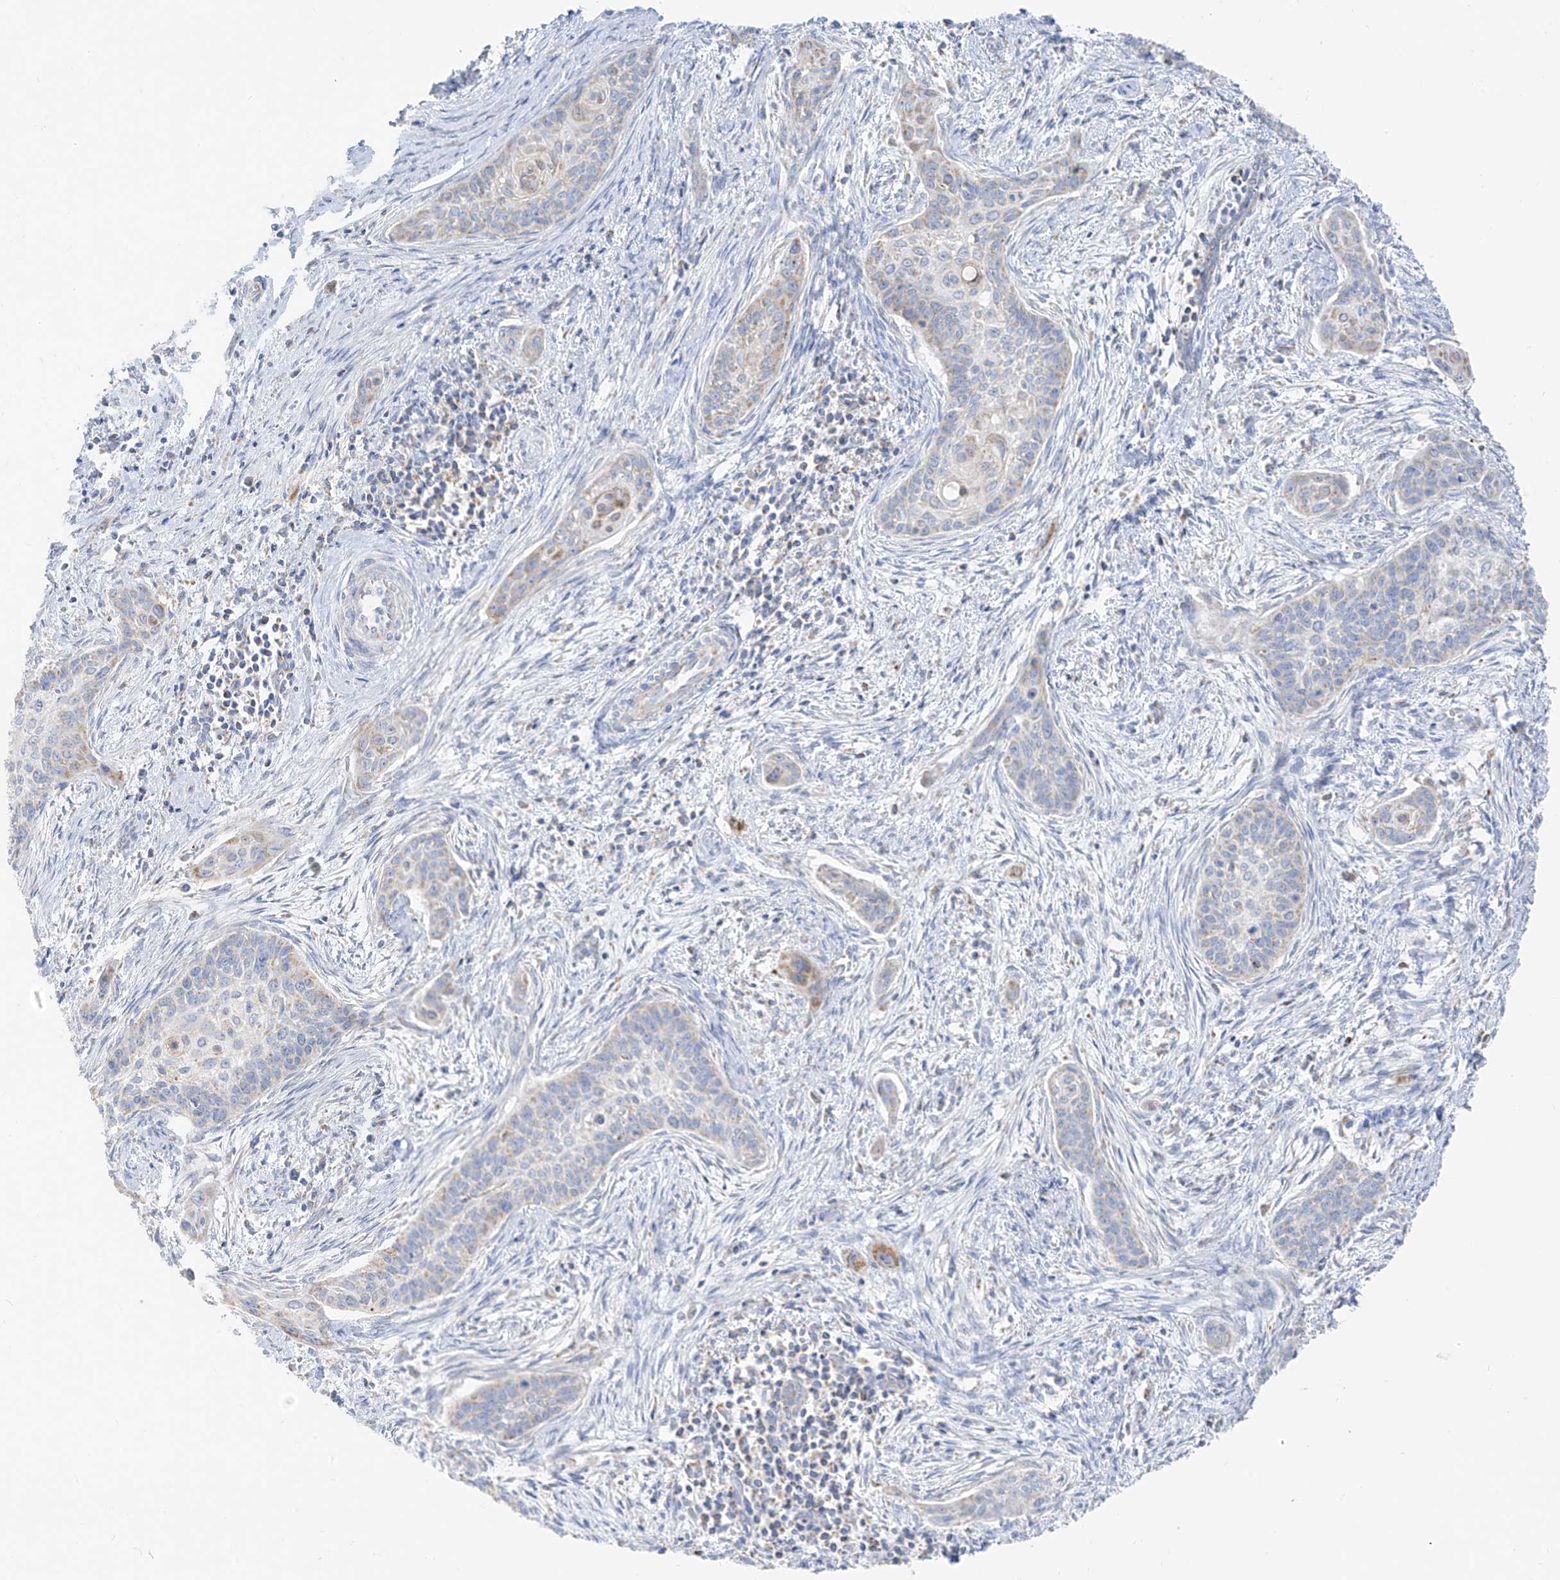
{"staining": {"intensity": "negative", "quantity": "none", "location": "none"}, "tissue": "cervical cancer", "cell_type": "Tumor cells", "image_type": "cancer", "snomed": [{"axis": "morphology", "description": "Squamous cell carcinoma, NOS"}, {"axis": "topography", "description": "Cervix"}], "caption": "There is no significant expression in tumor cells of cervical cancer.", "gene": "ETHE1", "patient": {"sex": "female", "age": 33}}